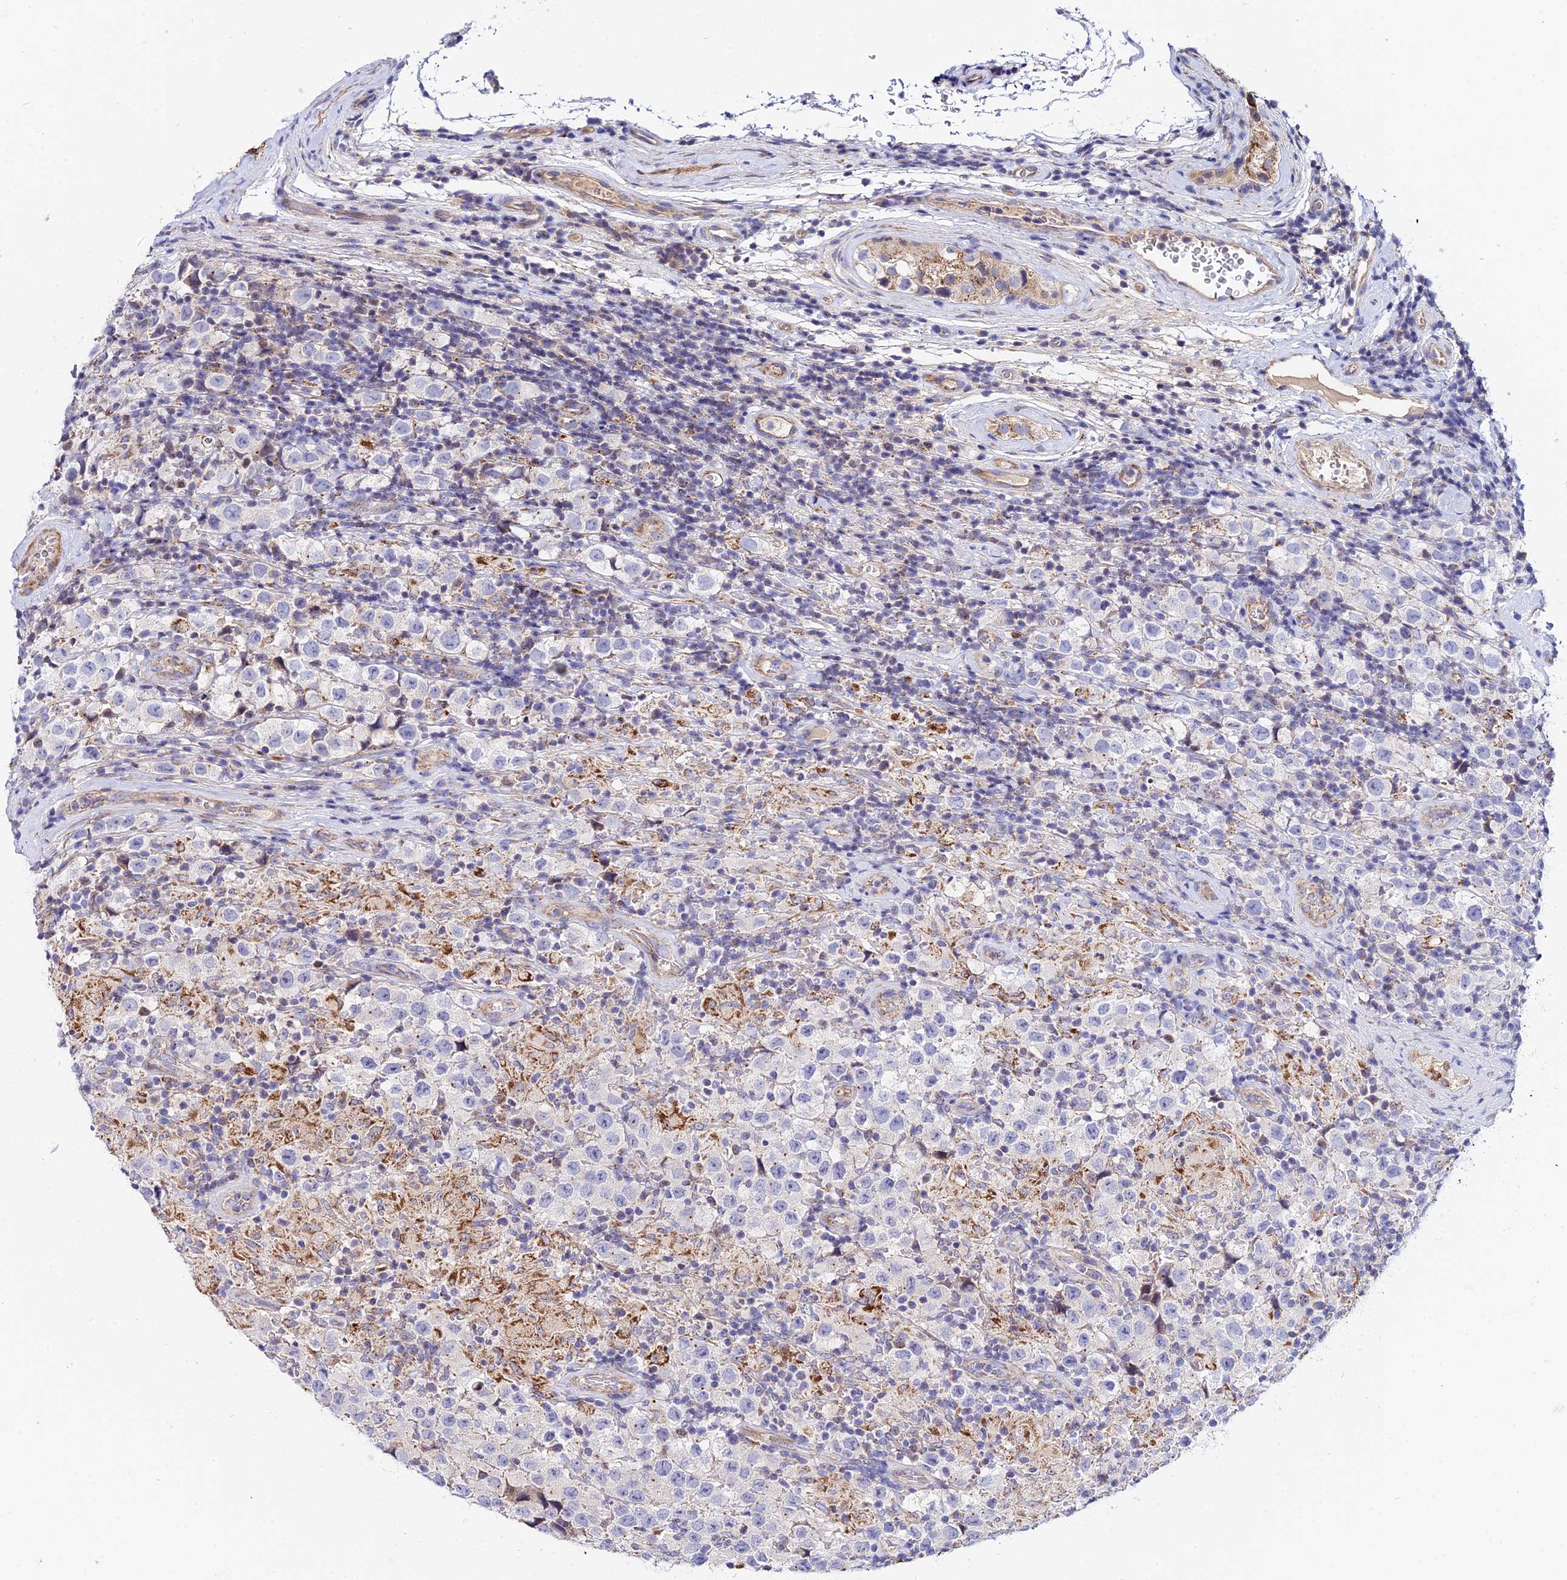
{"staining": {"intensity": "negative", "quantity": "none", "location": "none"}, "tissue": "testis cancer", "cell_type": "Tumor cells", "image_type": "cancer", "snomed": [{"axis": "morphology", "description": "Seminoma, NOS"}, {"axis": "morphology", "description": "Carcinoma, Embryonal, NOS"}, {"axis": "topography", "description": "Testis"}], "caption": "High magnification brightfield microscopy of embryonal carcinoma (testis) stained with DAB (3,3'-diaminobenzidine) (brown) and counterstained with hematoxylin (blue): tumor cells show no significant staining.", "gene": "ACOT2", "patient": {"sex": "male", "age": 41}}